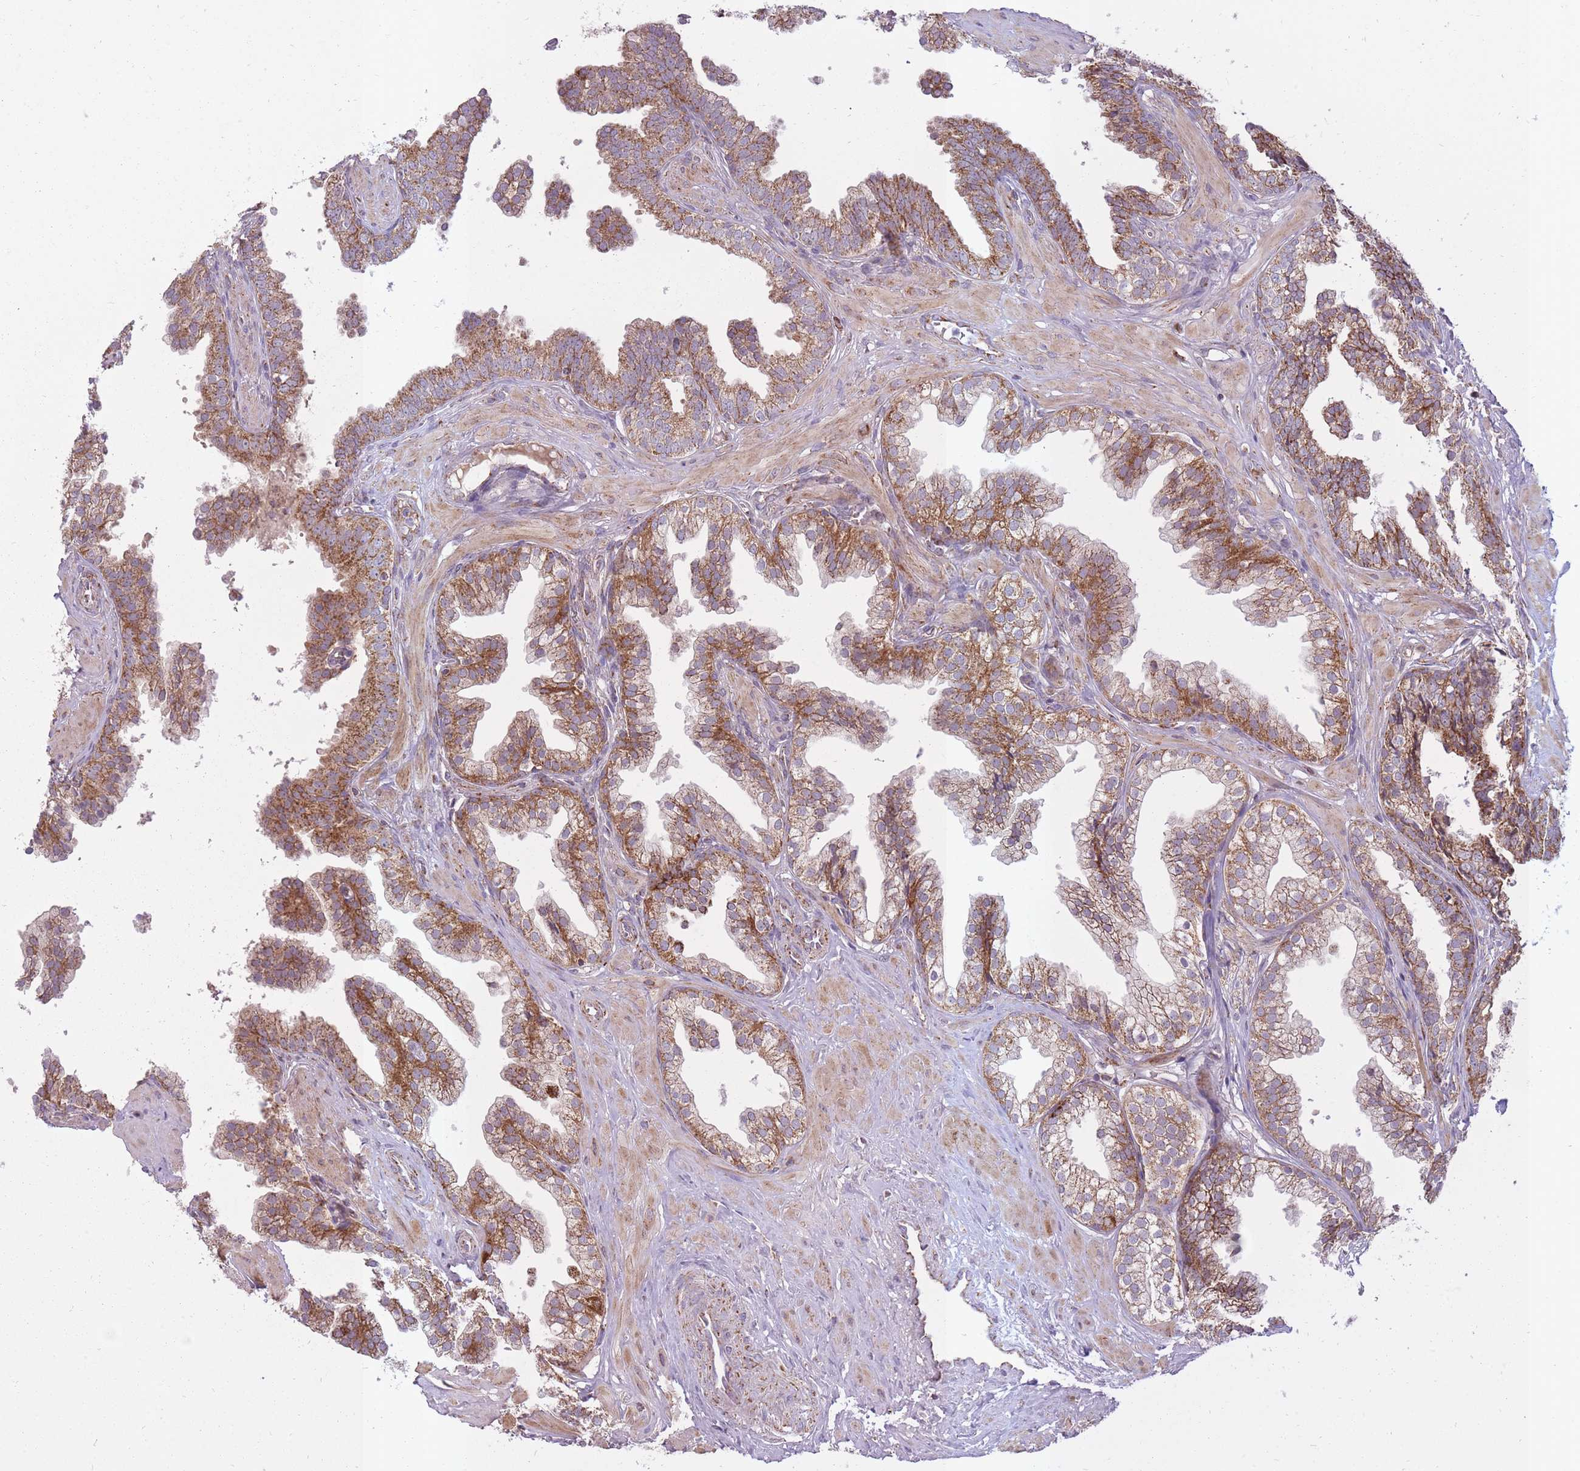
{"staining": {"intensity": "moderate", "quantity": ">75%", "location": "cytoplasmic/membranous"}, "tissue": "prostate", "cell_type": "Glandular cells", "image_type": "normal", "snomed": [{"axis": "morphology", "description": "Normal tissue, NOS"}, {"axis": "topography", "description": "Prostate"}, {"axis": "topography", "description": "Peripheral nerve tissue"}], "caption": "A histopathology image of human prostate stained for a protein exhibits moderate cytoplasmic/membranous brown staining in glandular cells.", "gene": "LIN7C", "patient": {"sex": "male", "age": 55}}